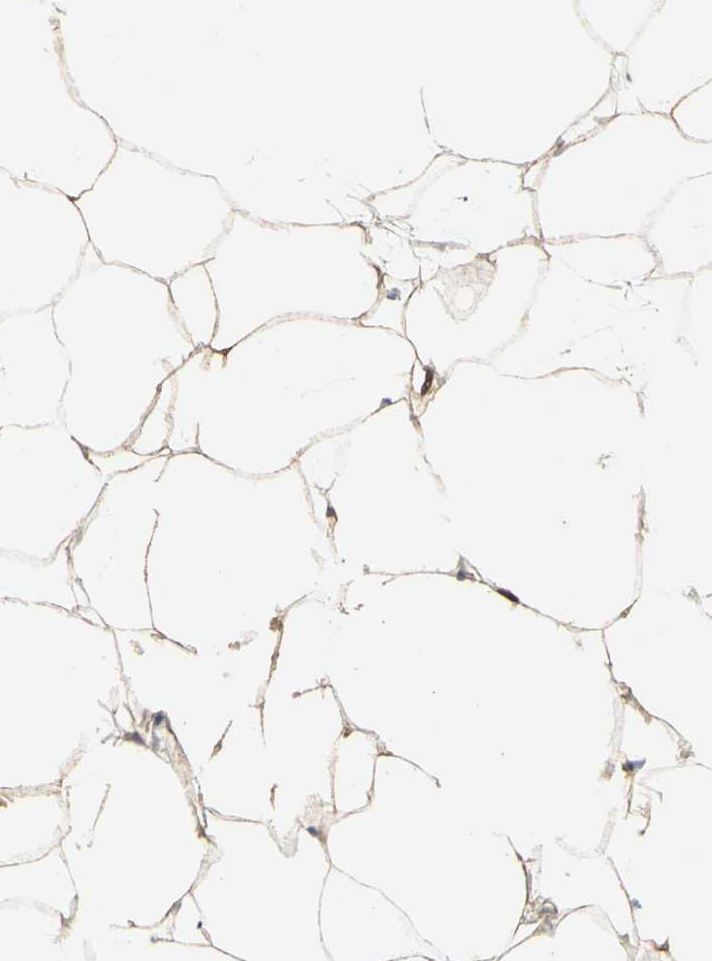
{"staining": {"intensity": "moderate", "quantity": "25%-75%", "location": "cytoplasmic/membranous"}, "tissue": "adipose tissue", "cell_type": "Adipocytes", "image_type": "normal", "snomed": [{"axis": "morphology", "description": "Normal tissue, NOS"}, {"axis": "topography", "description": "Breast"}, {"axis": "topography", "description": "Adipose tissue"}], "caption": "Protein positivity by immunohistochemistry (IHC) shows moderate cytoplasmic/membranous expression in approximately 25%-75% of adipocytes in normal adipose tissue.", "gene": "MAP3K10", "patient": {"sex": "female", "age": 25}}